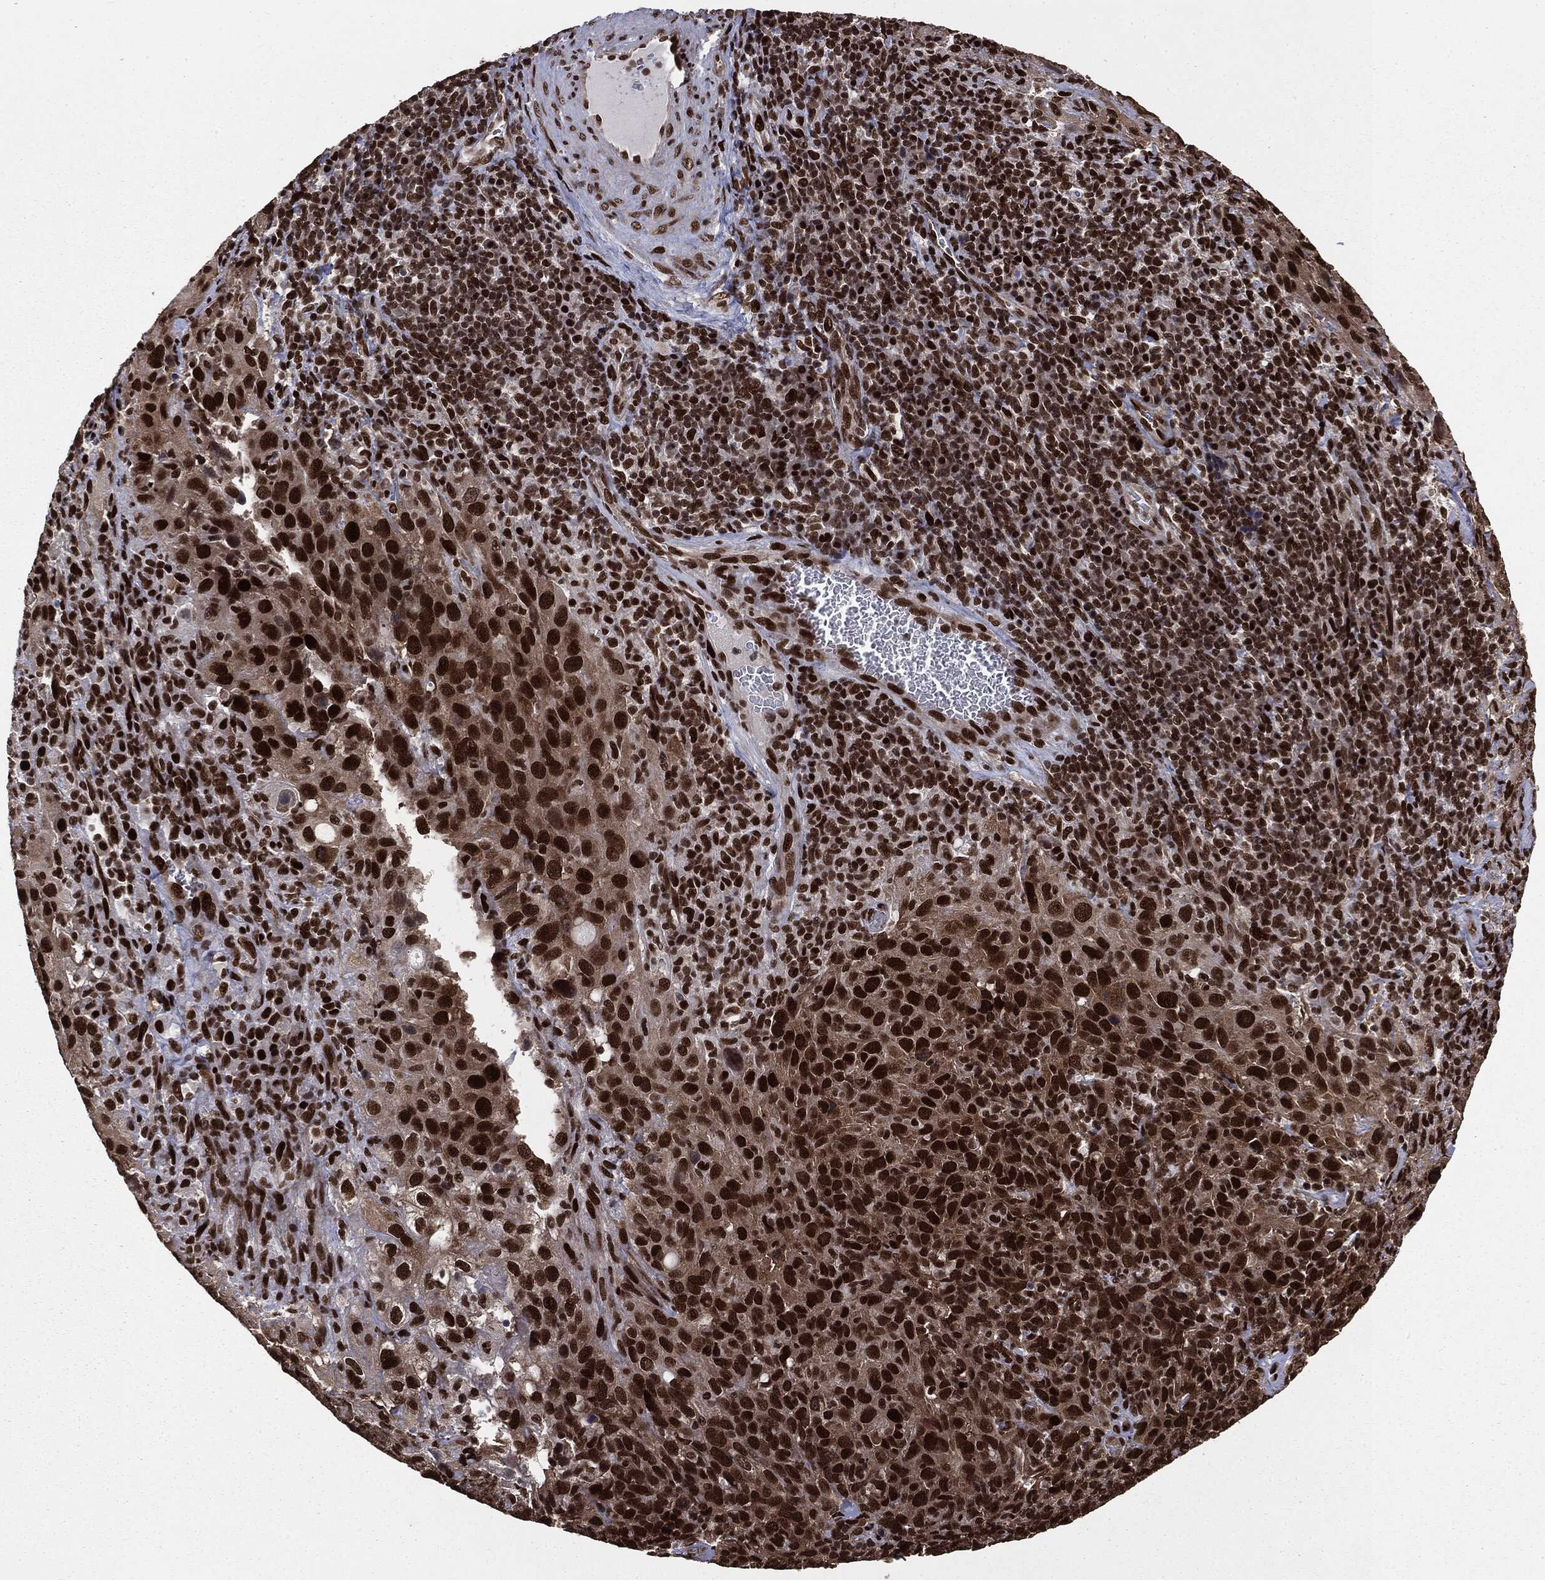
{"staining": {"intensity": "strong", "quantity": ">75%", "location": "nuclear"}, "tissue": "cervical cancer", "cell_type": "Tumor cells", "image_type": "cancer", "snomed": [{"axis": "morphology", "description": "Squamous cell carcinoma, NOS"}, {"axis": "topography", "description": "Cervix"}], "caption": "Immunohistochemical staining of human cervical cancer (squamous cell carcinoma) displays strong nuclear protein positivity in approximately >75% of tumor cells.", "gene": "DVL2", "patient": {"sex": "female", "age": 51}}